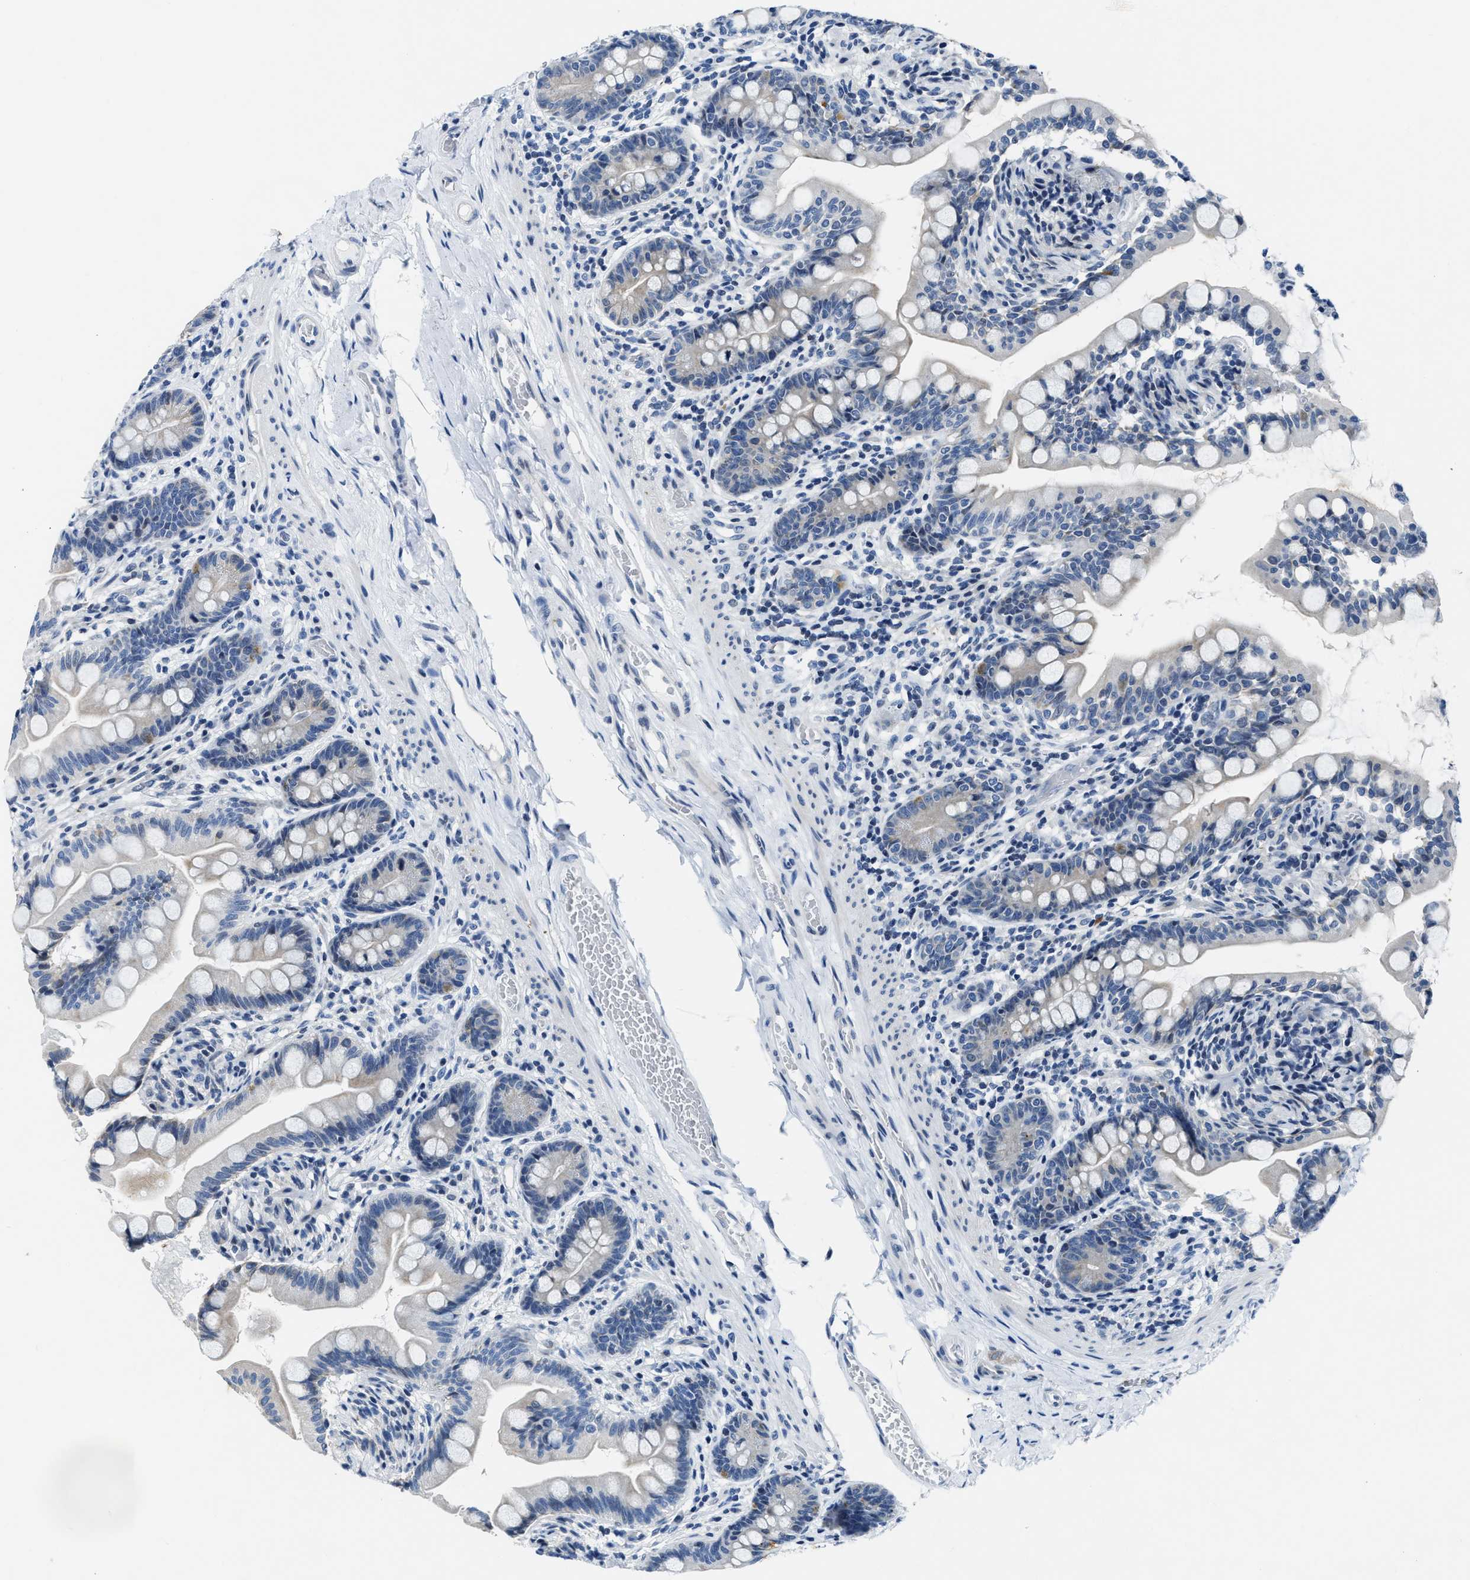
{"staining": {"intensity": "negative", "quantity": "none", "location": "none"}, "tissue": "small intestine", "cell_type": "Glandular cells", "image_type": "normal", "snomed": [{"axis": "morphology", "description": "Normal tissue, NOS"}, {"axis": "topography", "description": "Small intestine"}], "caption": "An image of small intestine stained for a protein demonstrates no brown staining in glandular cells. (Brightfield microscopy of DAB IHC at high magnification).", "gene": "ASZ1", "patient": {"sex": "female", "age": 56}}